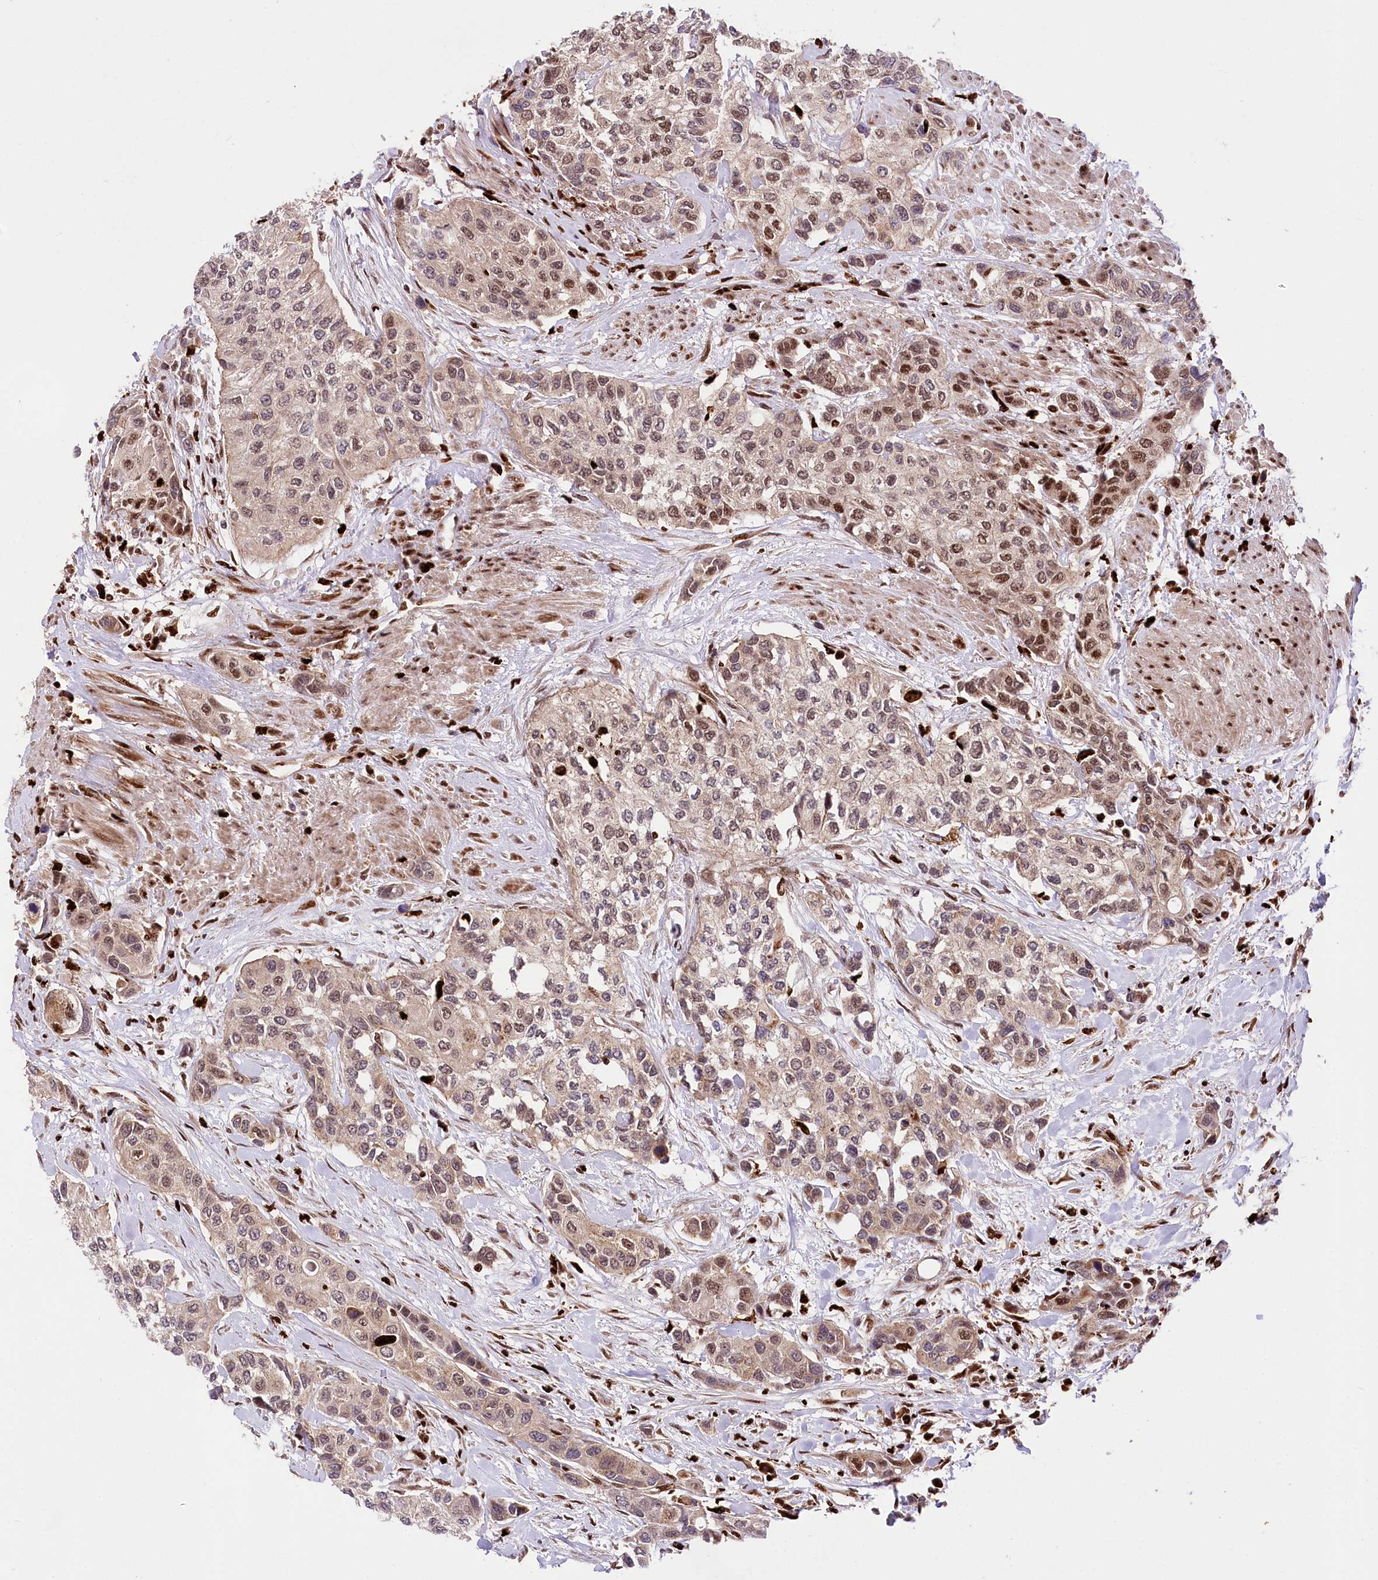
{"staining": {"intensity": "moderate", "quantity": "25%-75%", "location": "cytoplasmic/membranous,nuclear"}, "tissue": "urothelial cancer", "cell_type": "Tumor cells", "image_type": "cancer", "snomed": [{"axis": "morphology", "description": "Normal tissue, NOS"}, {"axis": "morphology", "description": "Urothelial carcinoma, High grade"}, {"axis": "topography", "description": "Vascular tissue"}, {"axis": "topography", "description": "Urinary bladder"}], "caption": "Tumor cells display medium levels of moderate cytoplasmic/membranous and nuclear expression in approximately 25%-75% of cells in high-grade urothelial carcinoma. (DAB (3,3'-diaminobenzidine) IHC, brown staining for protein, blue staining for nuclei).", "gene": "FIGN", "patient": {"sex": "female", "age": 56}}